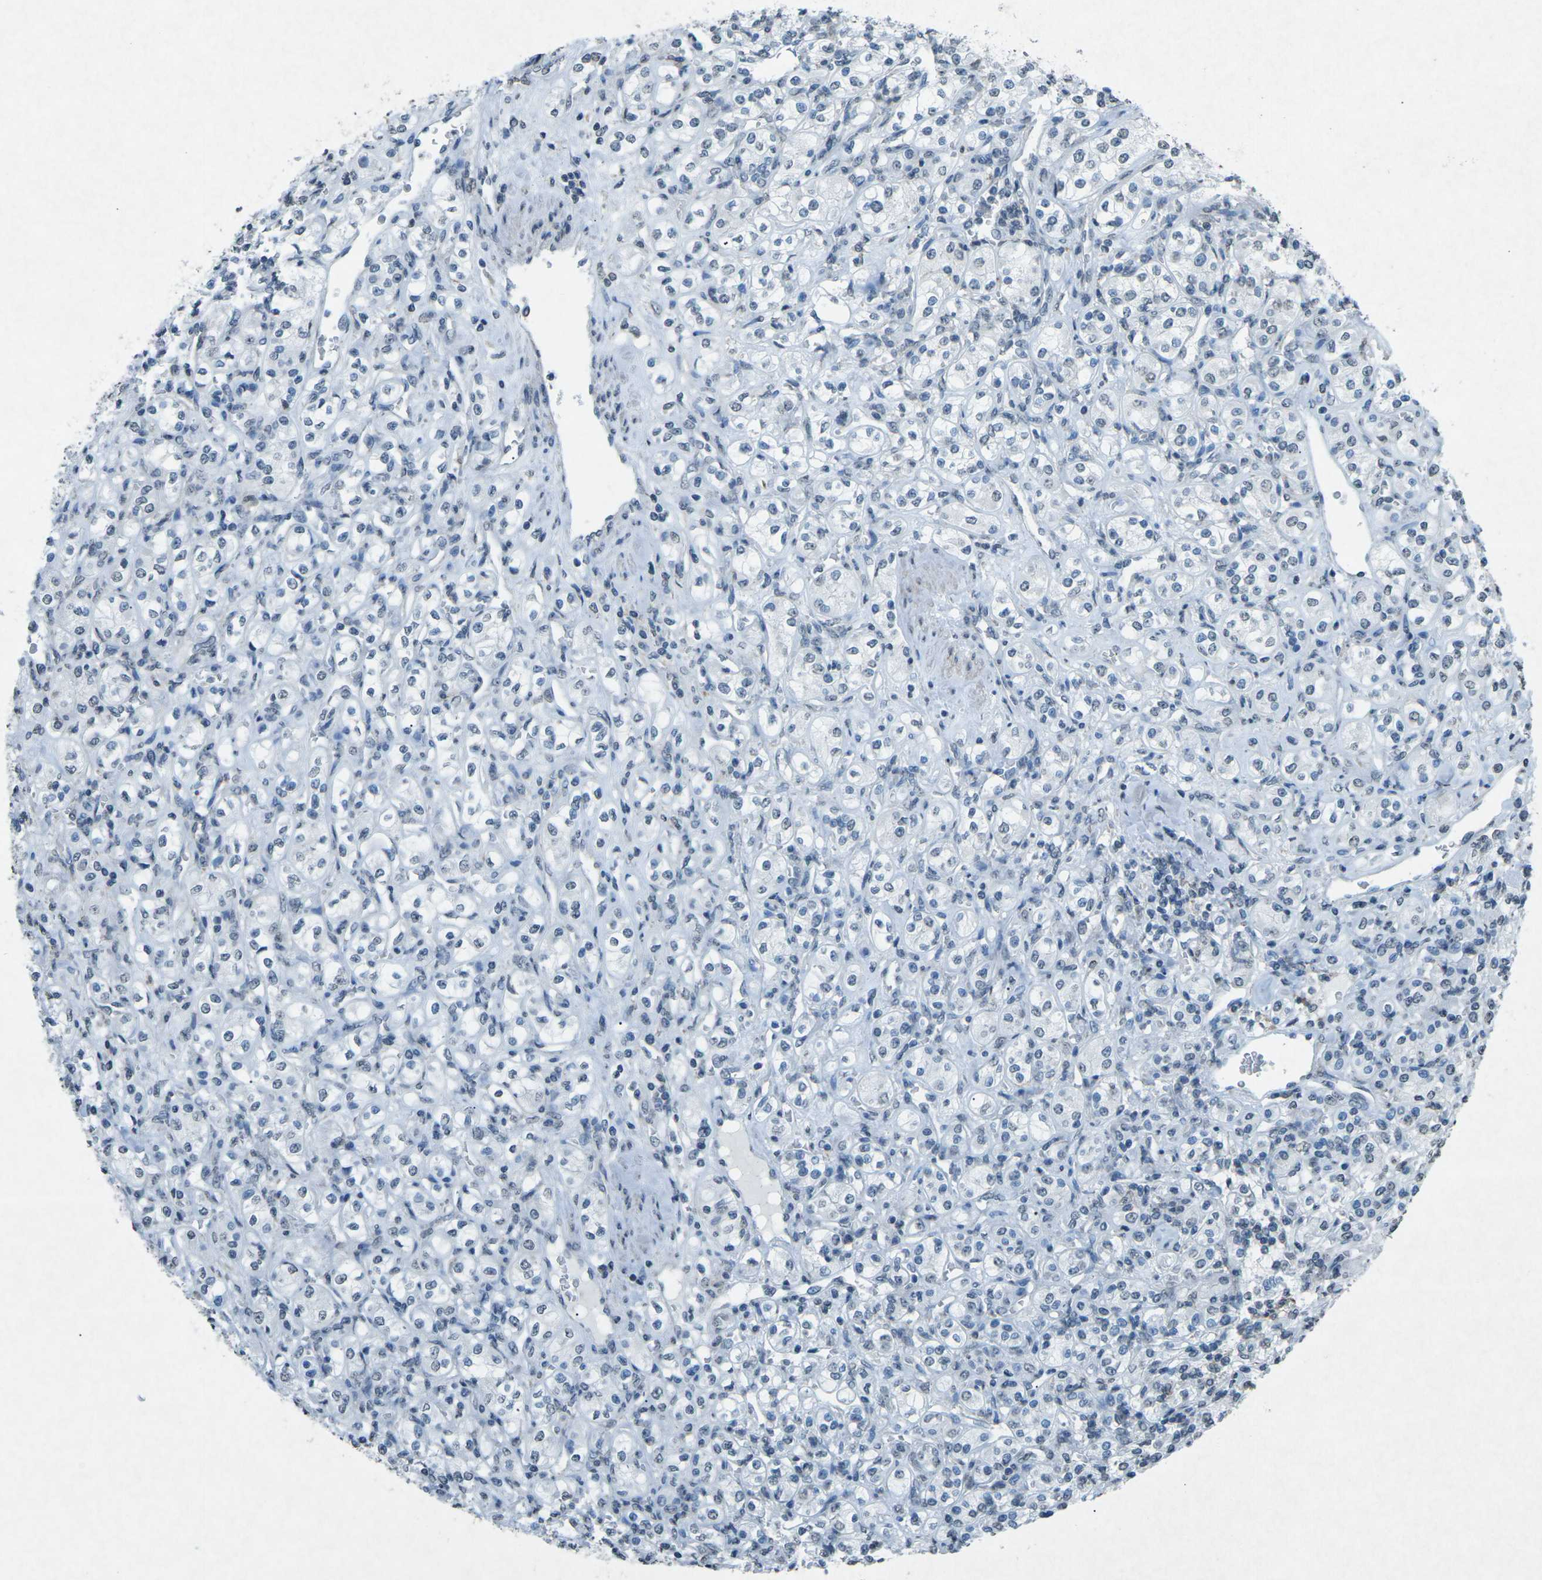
{"staining": {"intensity": "negative", "quantity": "none", "location": "none"}, "tissue": "renal cancer", "cell_type": "Tumor cells", "image_type": "cancer", "snomed": [{"axis": "morphology", "description": "Adenocarcinoma, NOS"}, {"axis": "topography", "description": "Kidney"}], "caption": "Human renal cancer stained for a protein using immunohistochemistry (IHC) shows no staining in tumor cells.", "gene": "TFR2", "patient": {"sex": "male", "age": 77}}